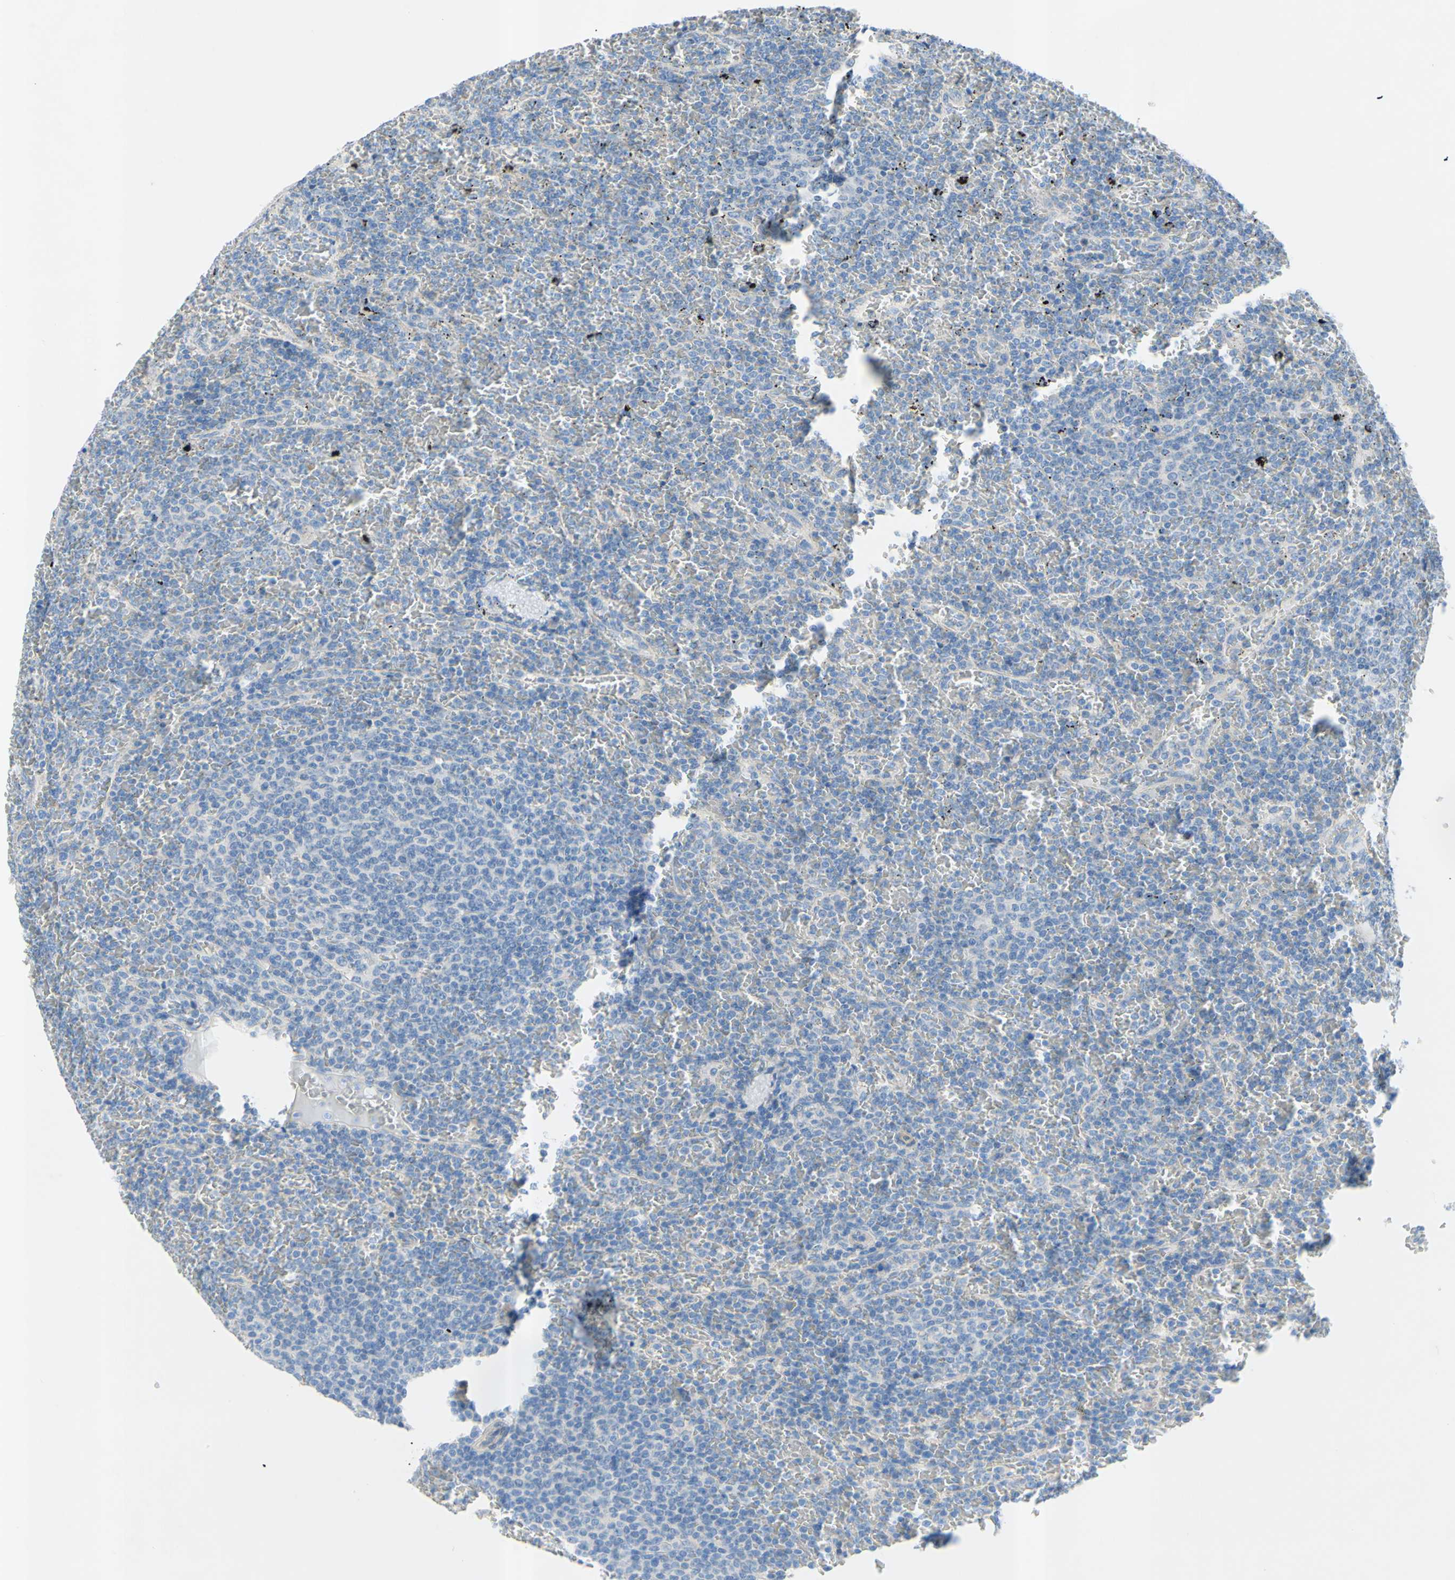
{"staining": {"intensity": "negative", "quantity": "none", "location": "none"}, "tissue": "lymphoma", "cell_type": "Tumor cells", "image_type": "cancer", "snomed": [{"axis": "morphology", "description": "Malignant lymphoma, non-Hodgkin's type, Low grade"}, {"axis": "topography", "description": "Spleen"}], "caption": "Tumor cells show no significant positivity in lymphoma. The staining is performed using DAB (3,3'-diaminobenzidine) brown chromogen with nuclei counter-stained in using hematoxylin.", "gene": "TMIGD2", "patient": {"sex": "female", "age": 77}}